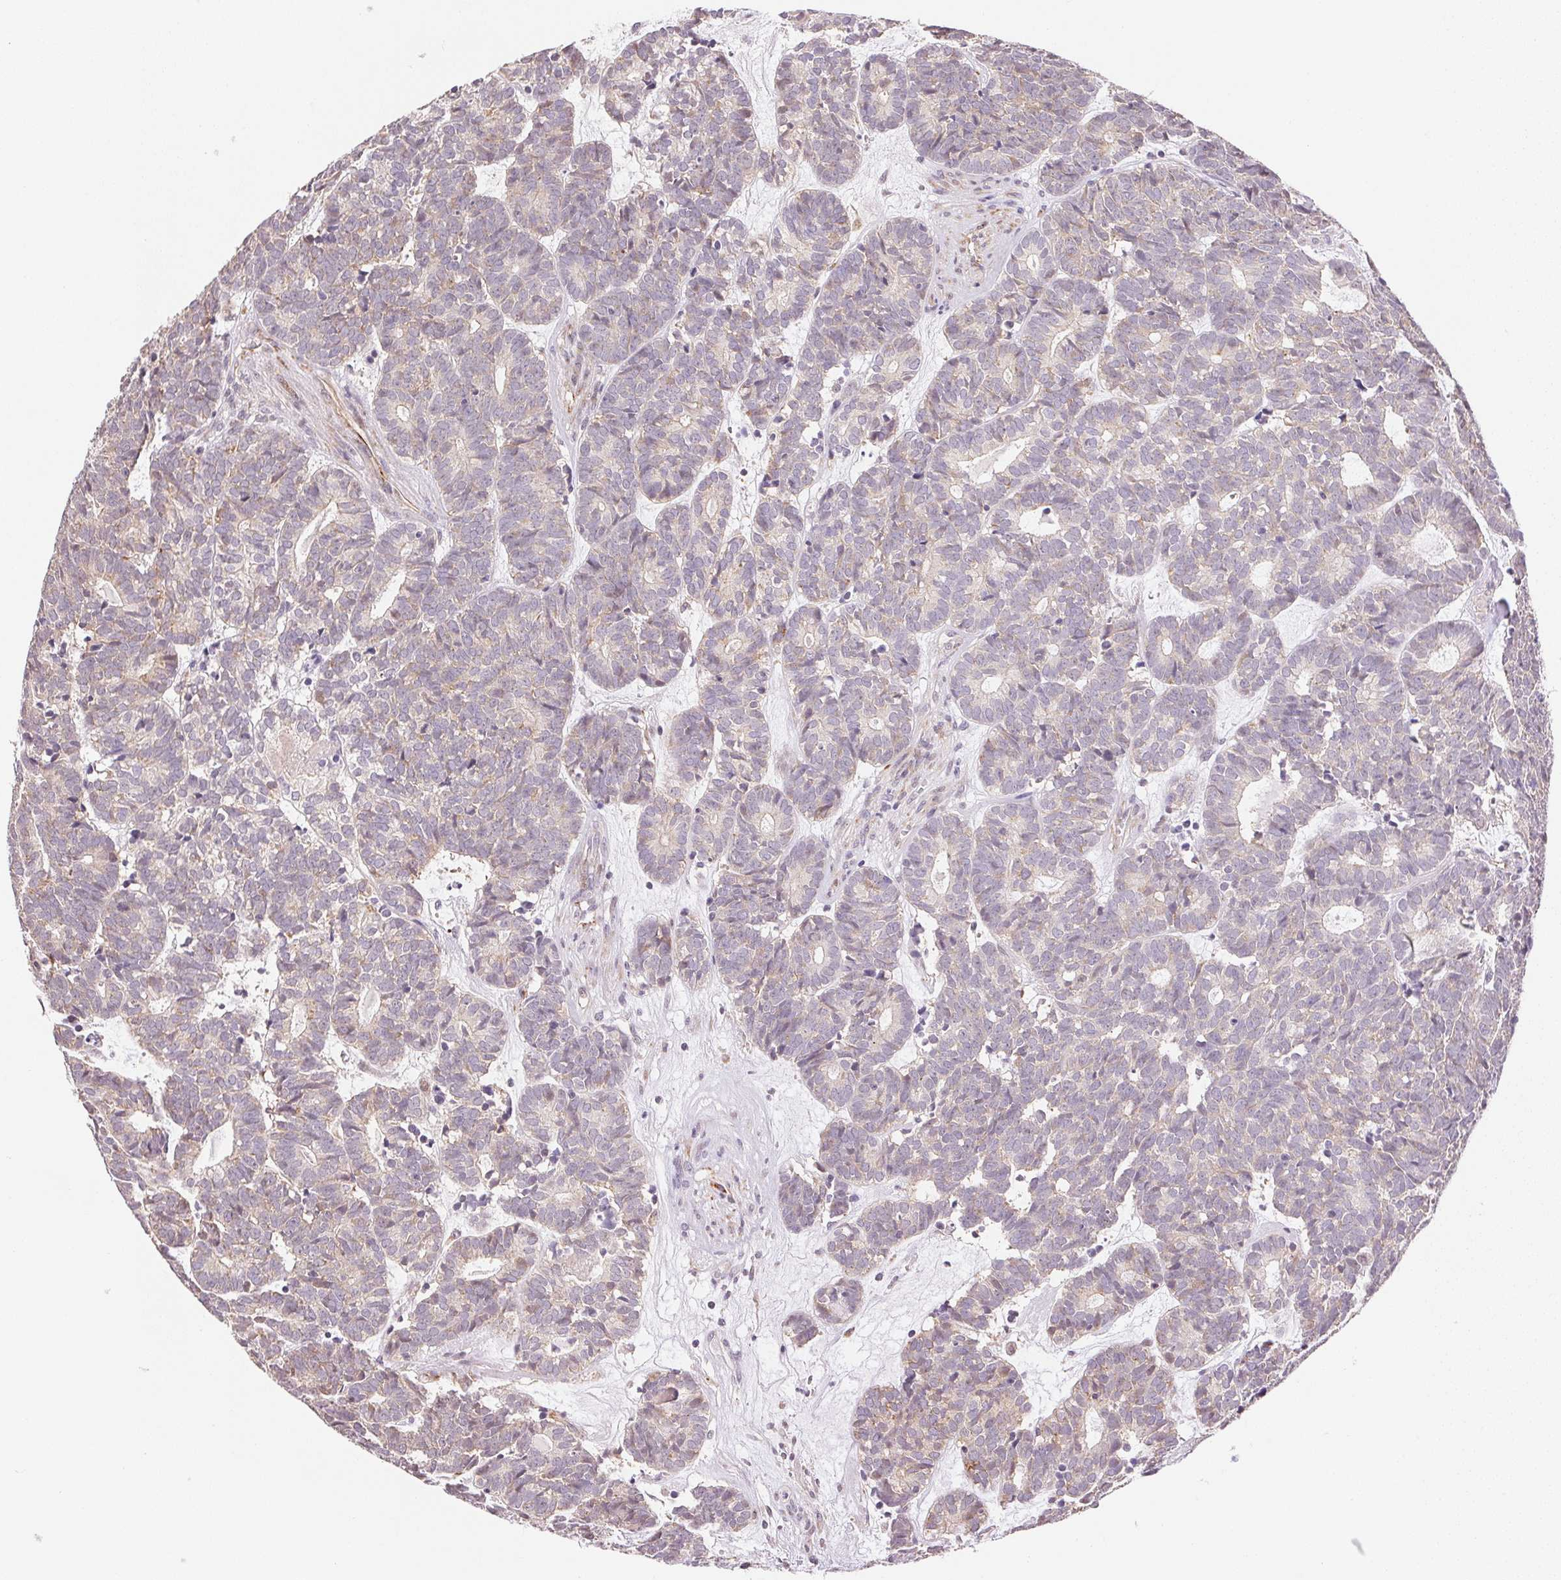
{"staining": {"intensity": "negative", "quantity": "none", "location": "none"}, "tissue": "head and neck cancer", "cell_type": "Tumor cells", "image_type": "cancer", "snomed": [{"axis": "morphology", "description": "Adenocarcinoma, NOS"}, {"axis": "topography", "description": "Head-Neck"}], "caption": "Immunohistochemistry (IHC) of head and neck cancer exhibits no staining in tumor cells.", "gene": "GYG2", "patient": {"sex": "female", "age": 81}}